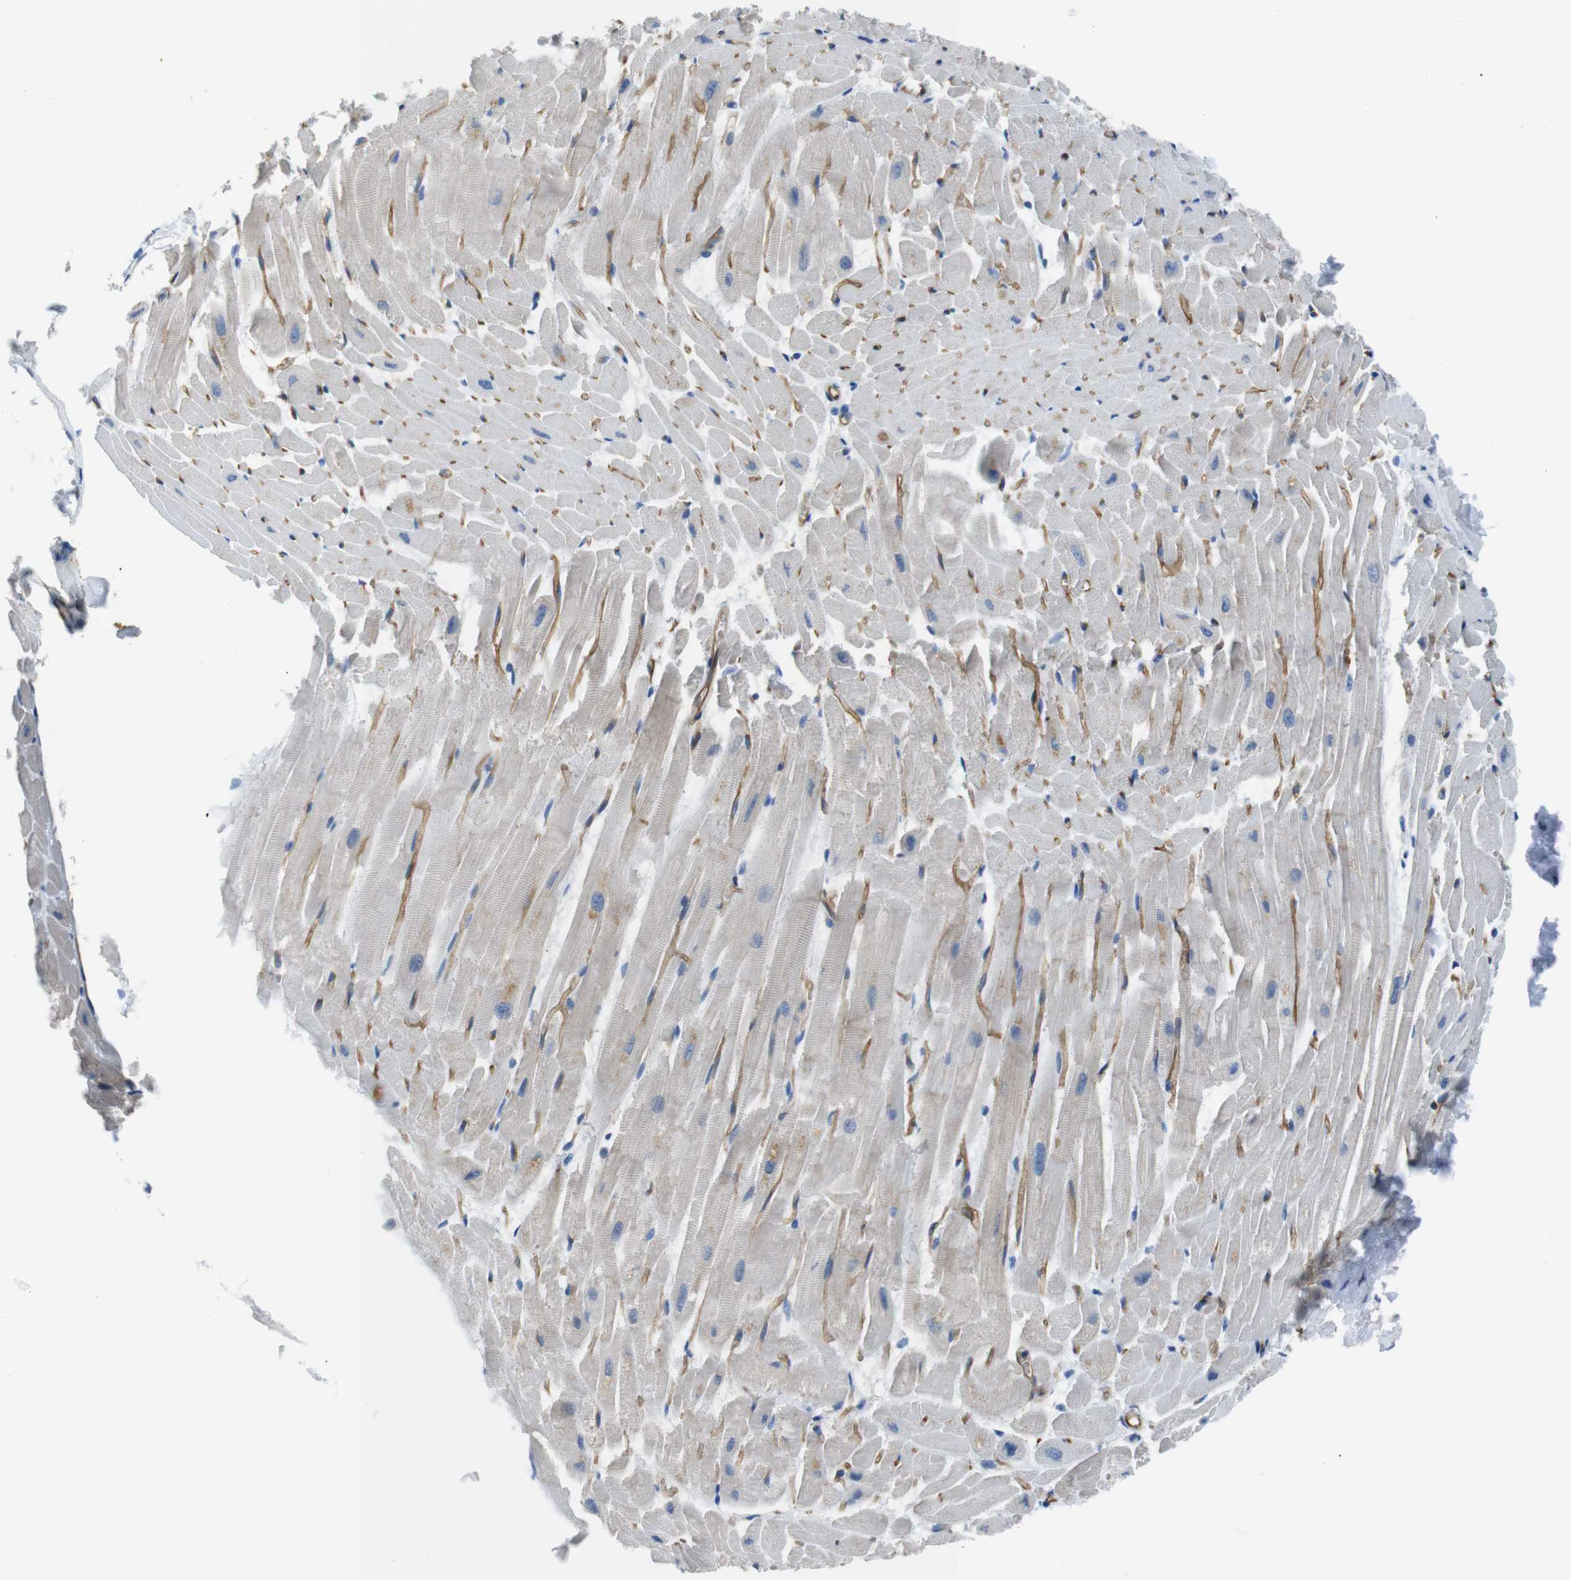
{"staining": {"intensity": "negative", "quantity": "none", "location": "none"}, "tissue": "heart muscle", "cell_type": "Cardiomyocytes", "image_type": "normal", "snomed": [{"axis": "morphology", "description": "Normal tissue, NOS"}, {"axis": "topography", "description": "Heart"}], "caption": "DAB (3,3'-diaminobenzidine) immunohistochemical staining of unremarkable human heart muscle shows no significant expression in cardiomyocytes.", "gene": "HSPA12B", "patient": {"sex": "female", "age": 19}}